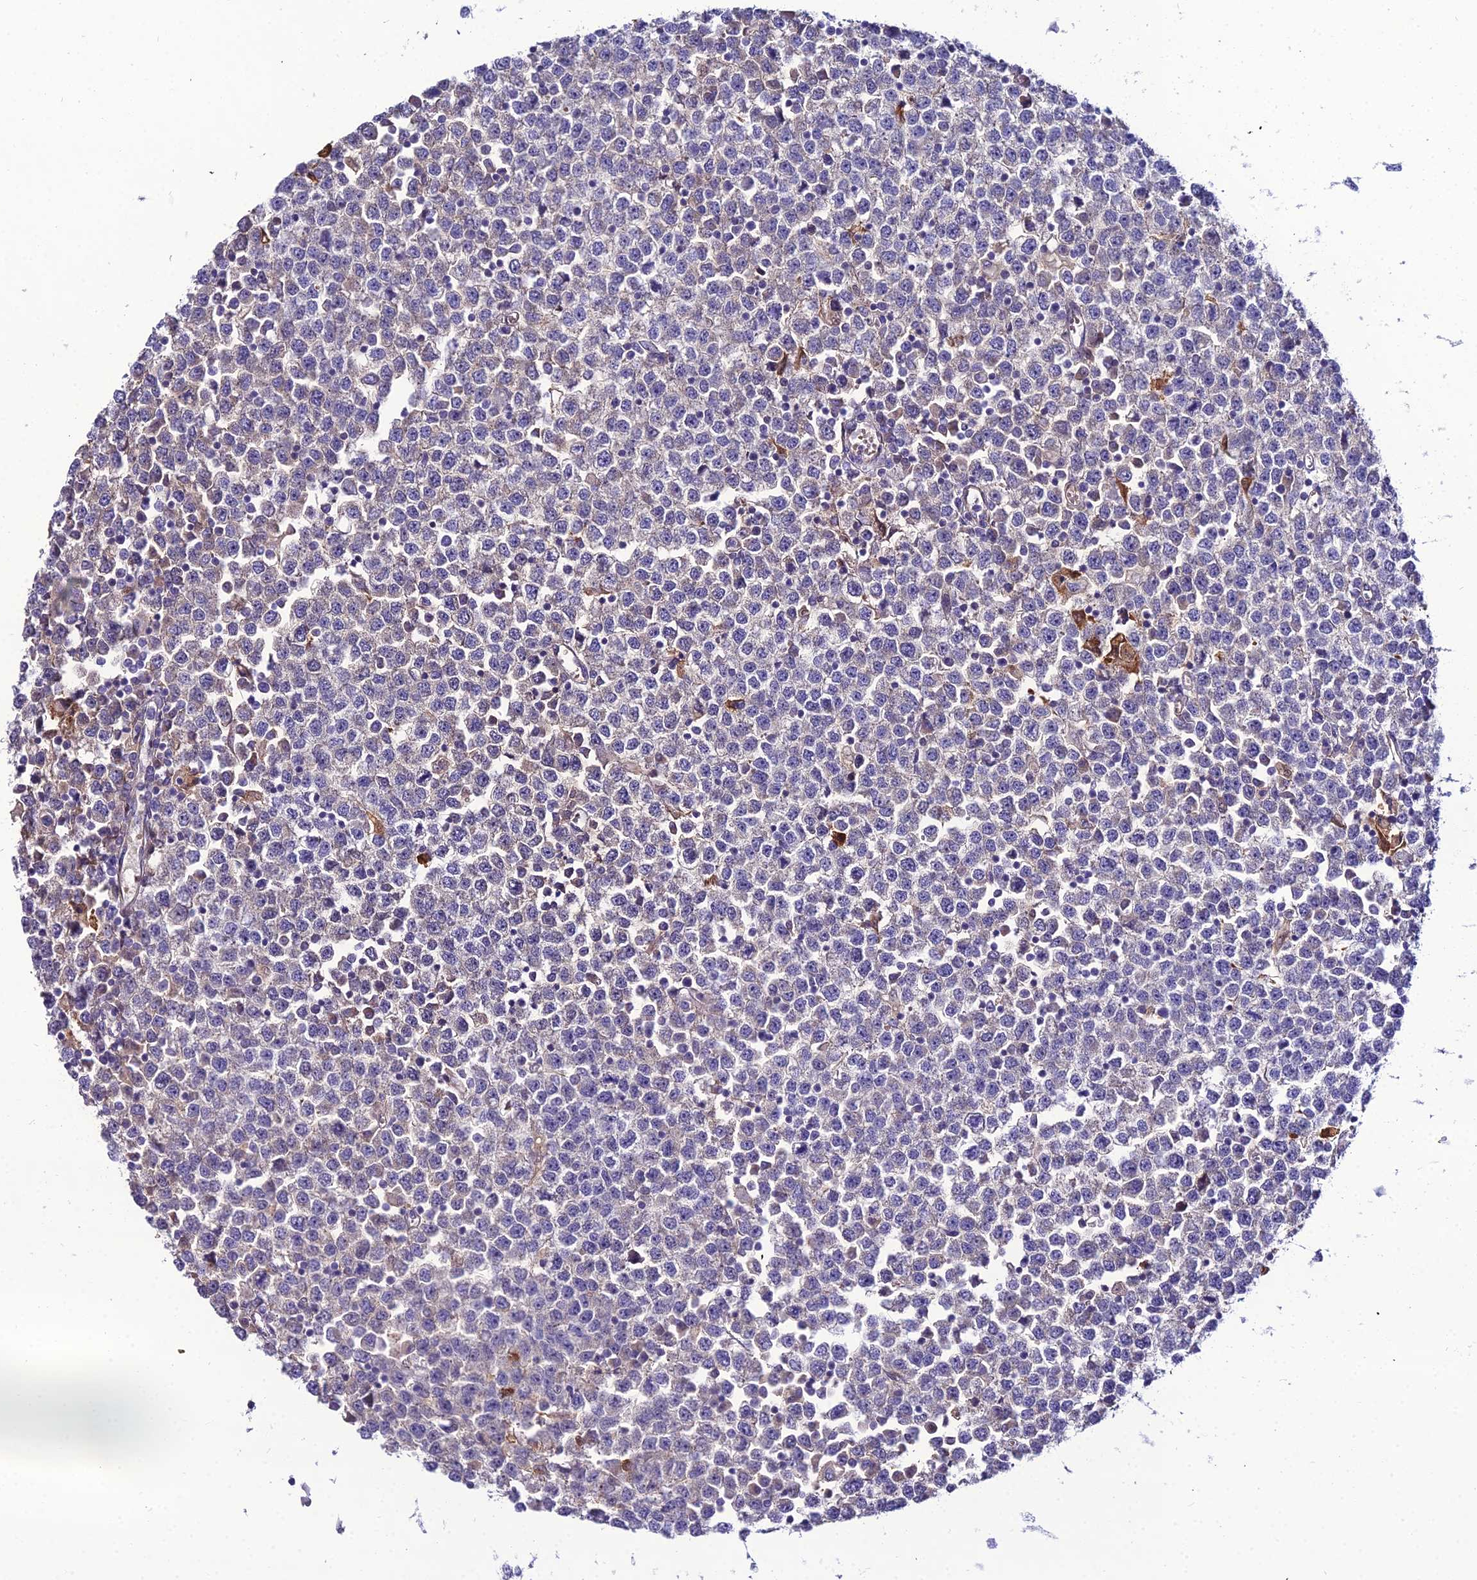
{"staining": {"intensity": "negative", "quantity": "none", "location": "none"}, "tissue": "testis cancer", "cell_type": "Tumor cells", "image_type": "cancer", "snomed": [{"axis": "morphology", "description": "Seminoma, NOS"}, {"axis": "topography", "description": "Testis"}], "caption": "Tumor cells show no significant expression in seminoma (testis). (Stains: DAB immunohistochemistry (IHC) with hematoxylin counter stain, Microscopy: brightfield microscopy at high magnification).", "gene": "MB21D2", "patient": {"sex": "male", "age": 65}}